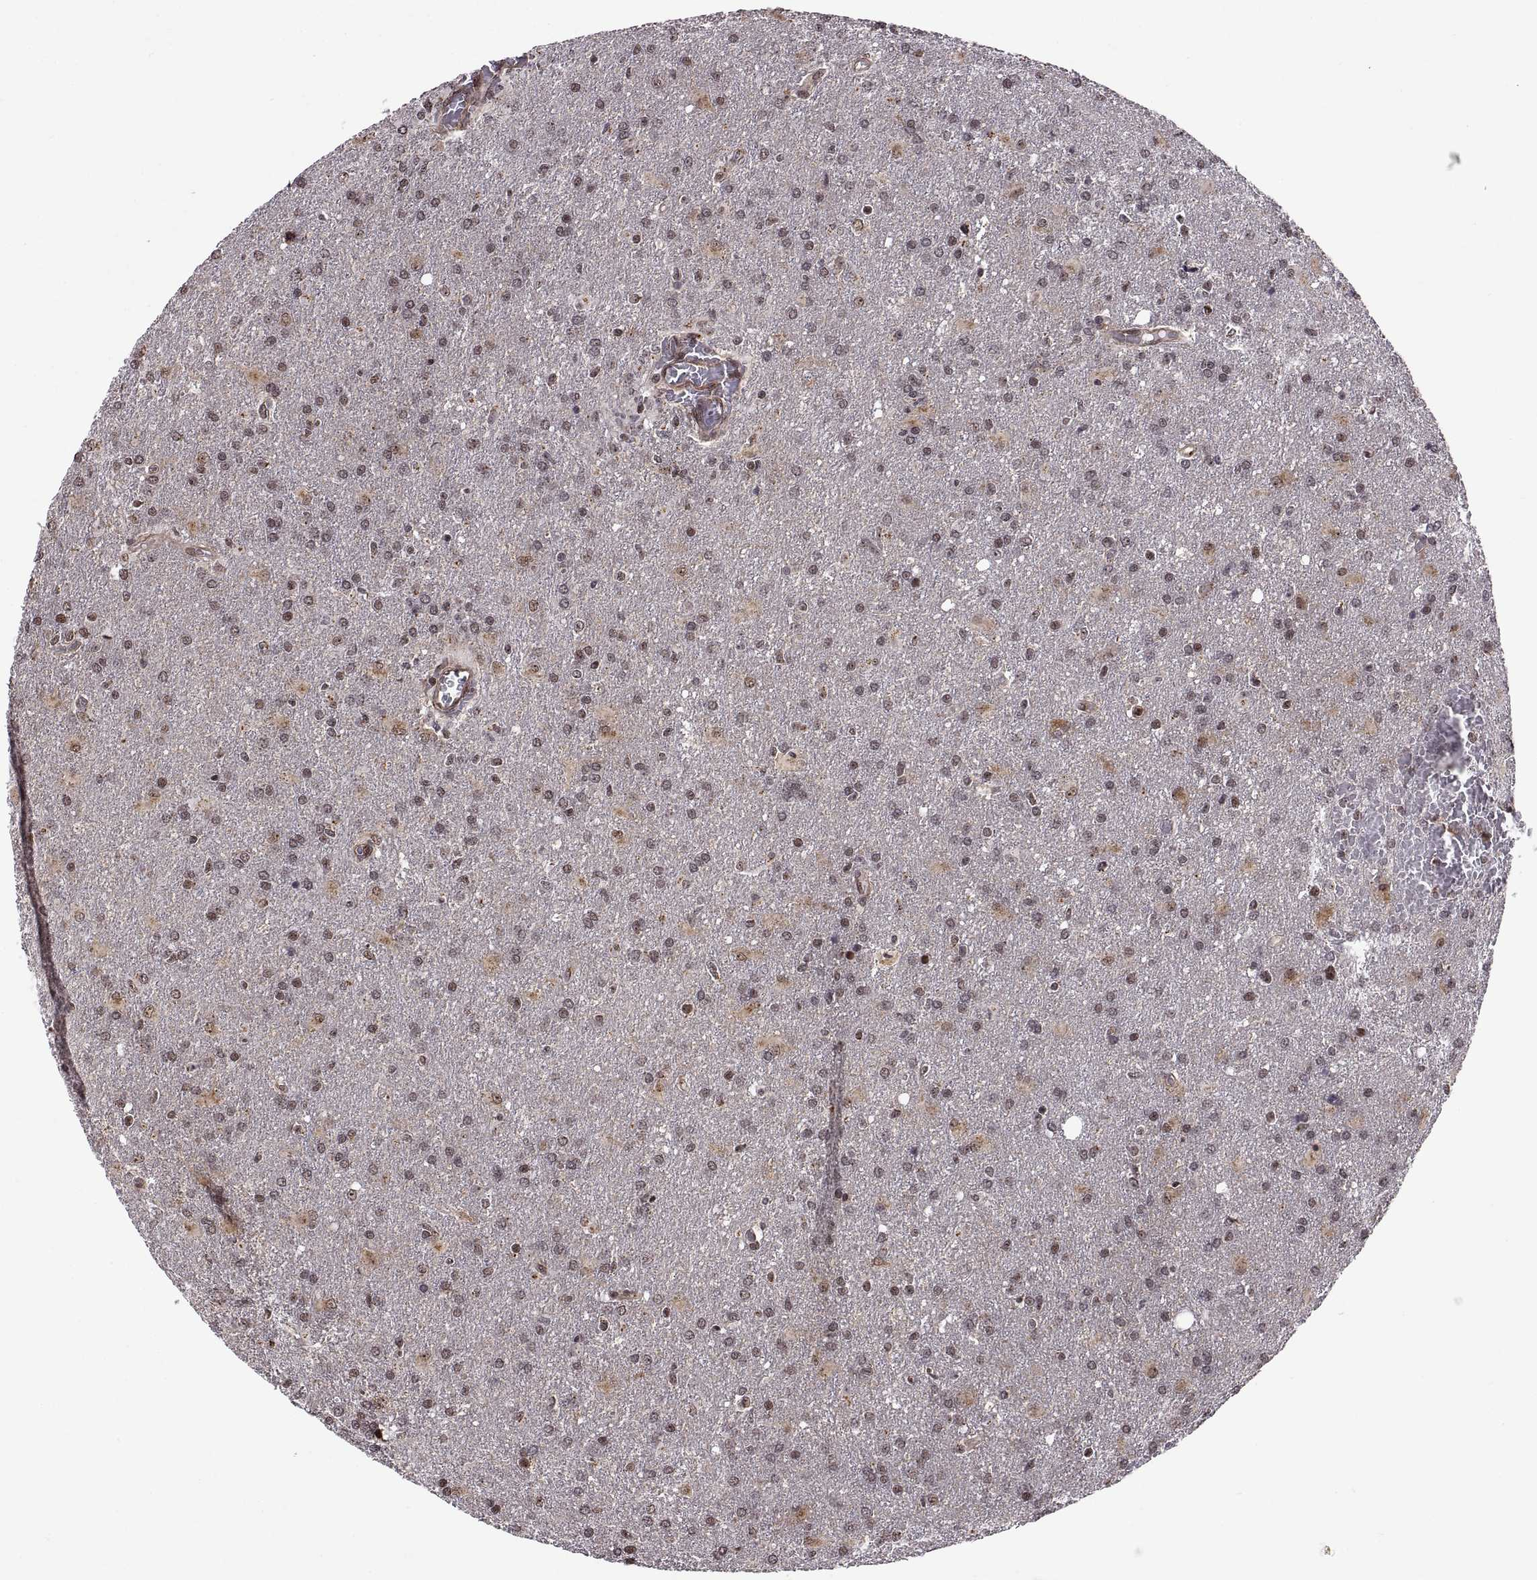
{"staining": {"intensity": "moderate", "quantity": "<25%", "location": "nuclear"}, "tissue": "glioma", "cell_type": "Tumor cells", "image_type": "cancer", "snomed": [{"axis": "morphology", "description": "Glioma, malignant, High grade"}, {"axis": "topography", "description": "Brain"}], "caption": "Protein expression analysis of glioma displays moderate nuclear expression in approximately <25% of tumor cells.", "gene": "ARRB1", "patient": {"sex": "male", "age": 68}}